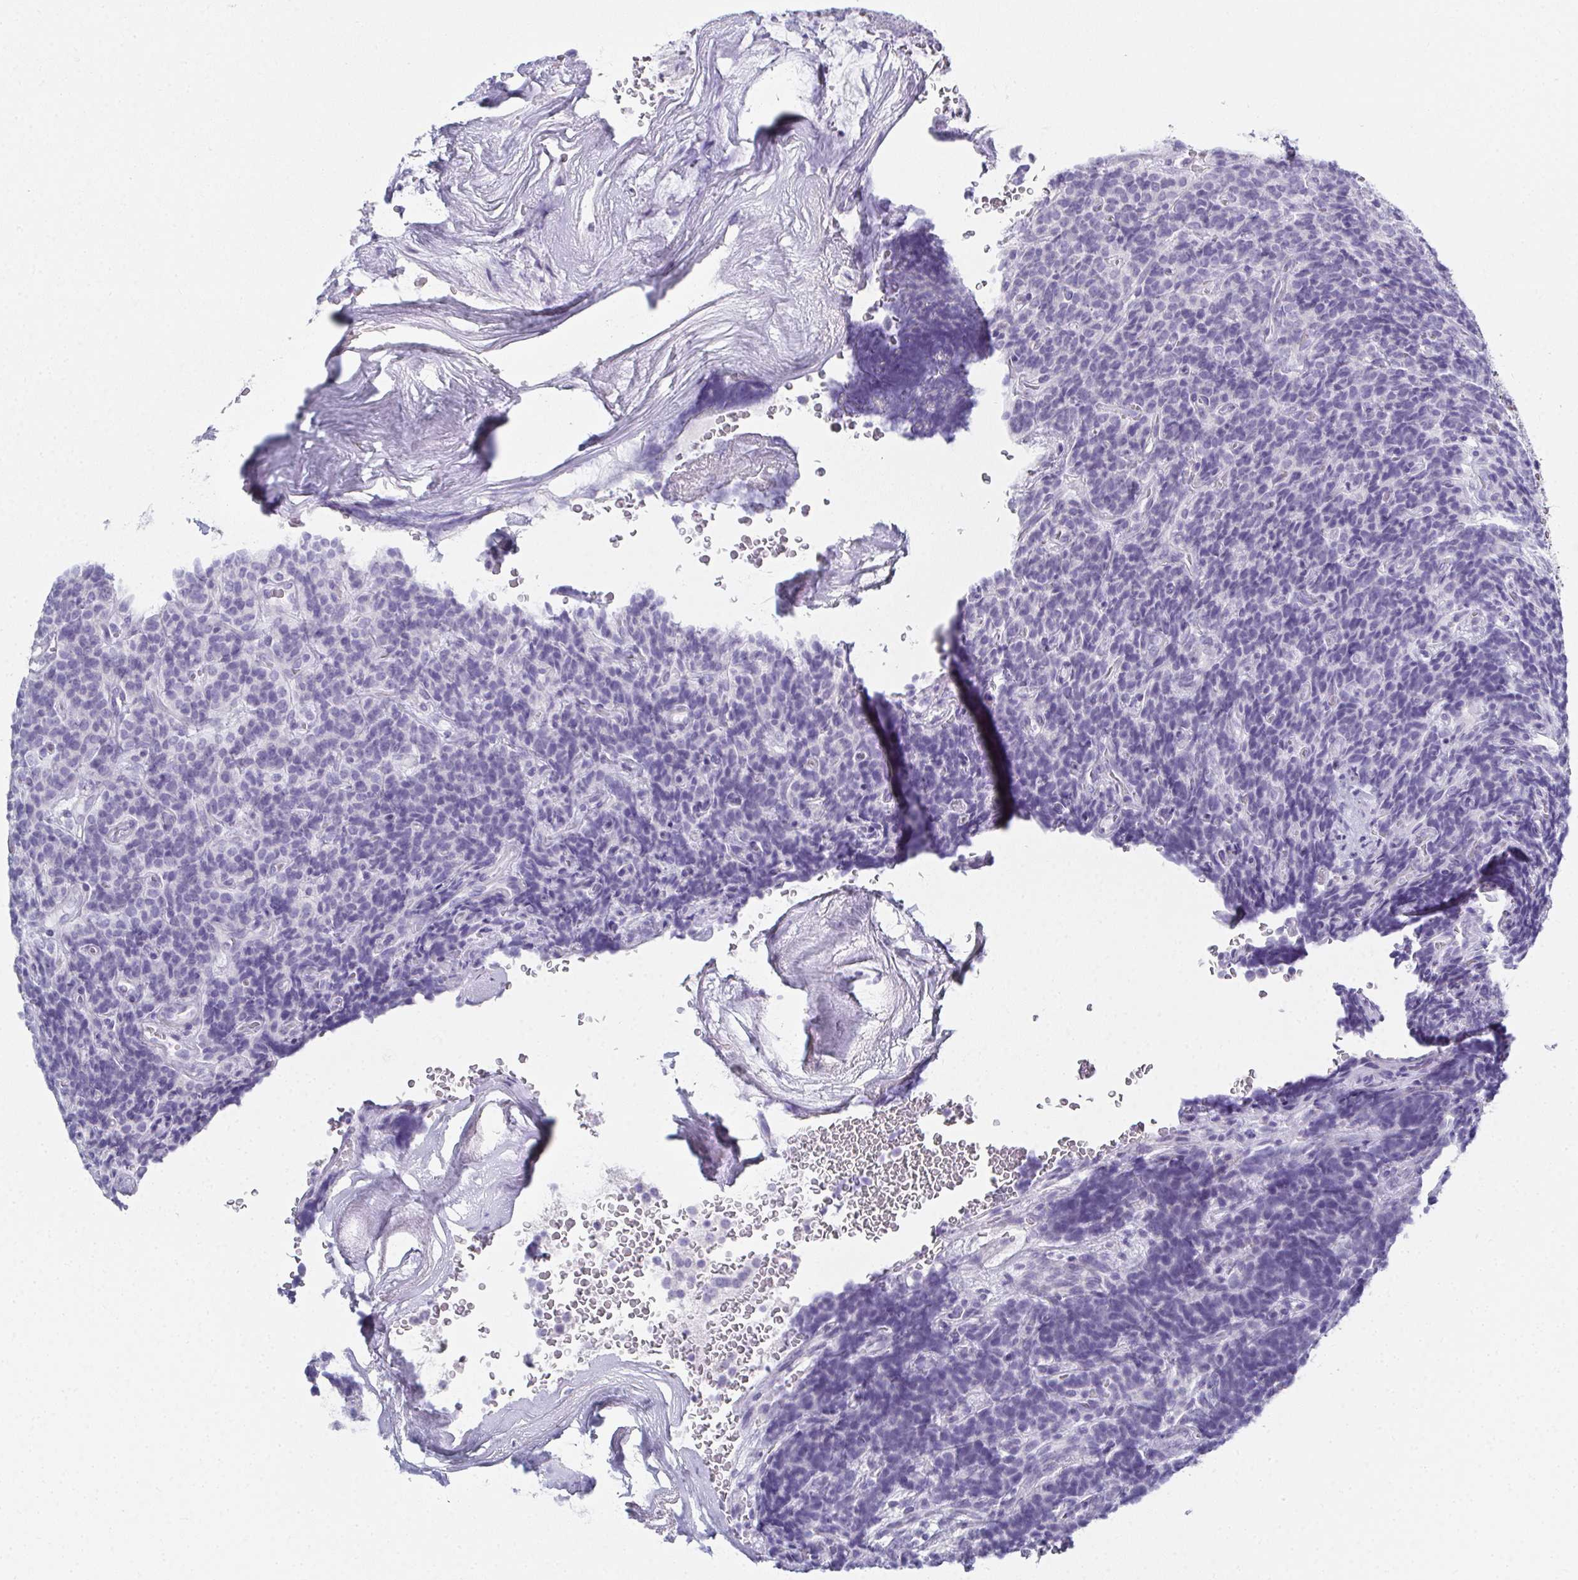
{"staining": {"intensity": "negative", "quantity": "none", "location": "none"}, "tissue": "carcinoid", "cell_type": "Tumor cells", "image_type": "cancer", "snomed": [{"axis": "morphology", "description": "Carcinoid, malignant, NOS"}, {"axis": "topography", "description": "Pancreas"}], "caption": "The immunohistochemistry (IHC) image has no significant staining in tumor cells of malignant carcinoid tissue.", "gene": "SYCP1", "patient": {"sex": "male", "age": 36}}